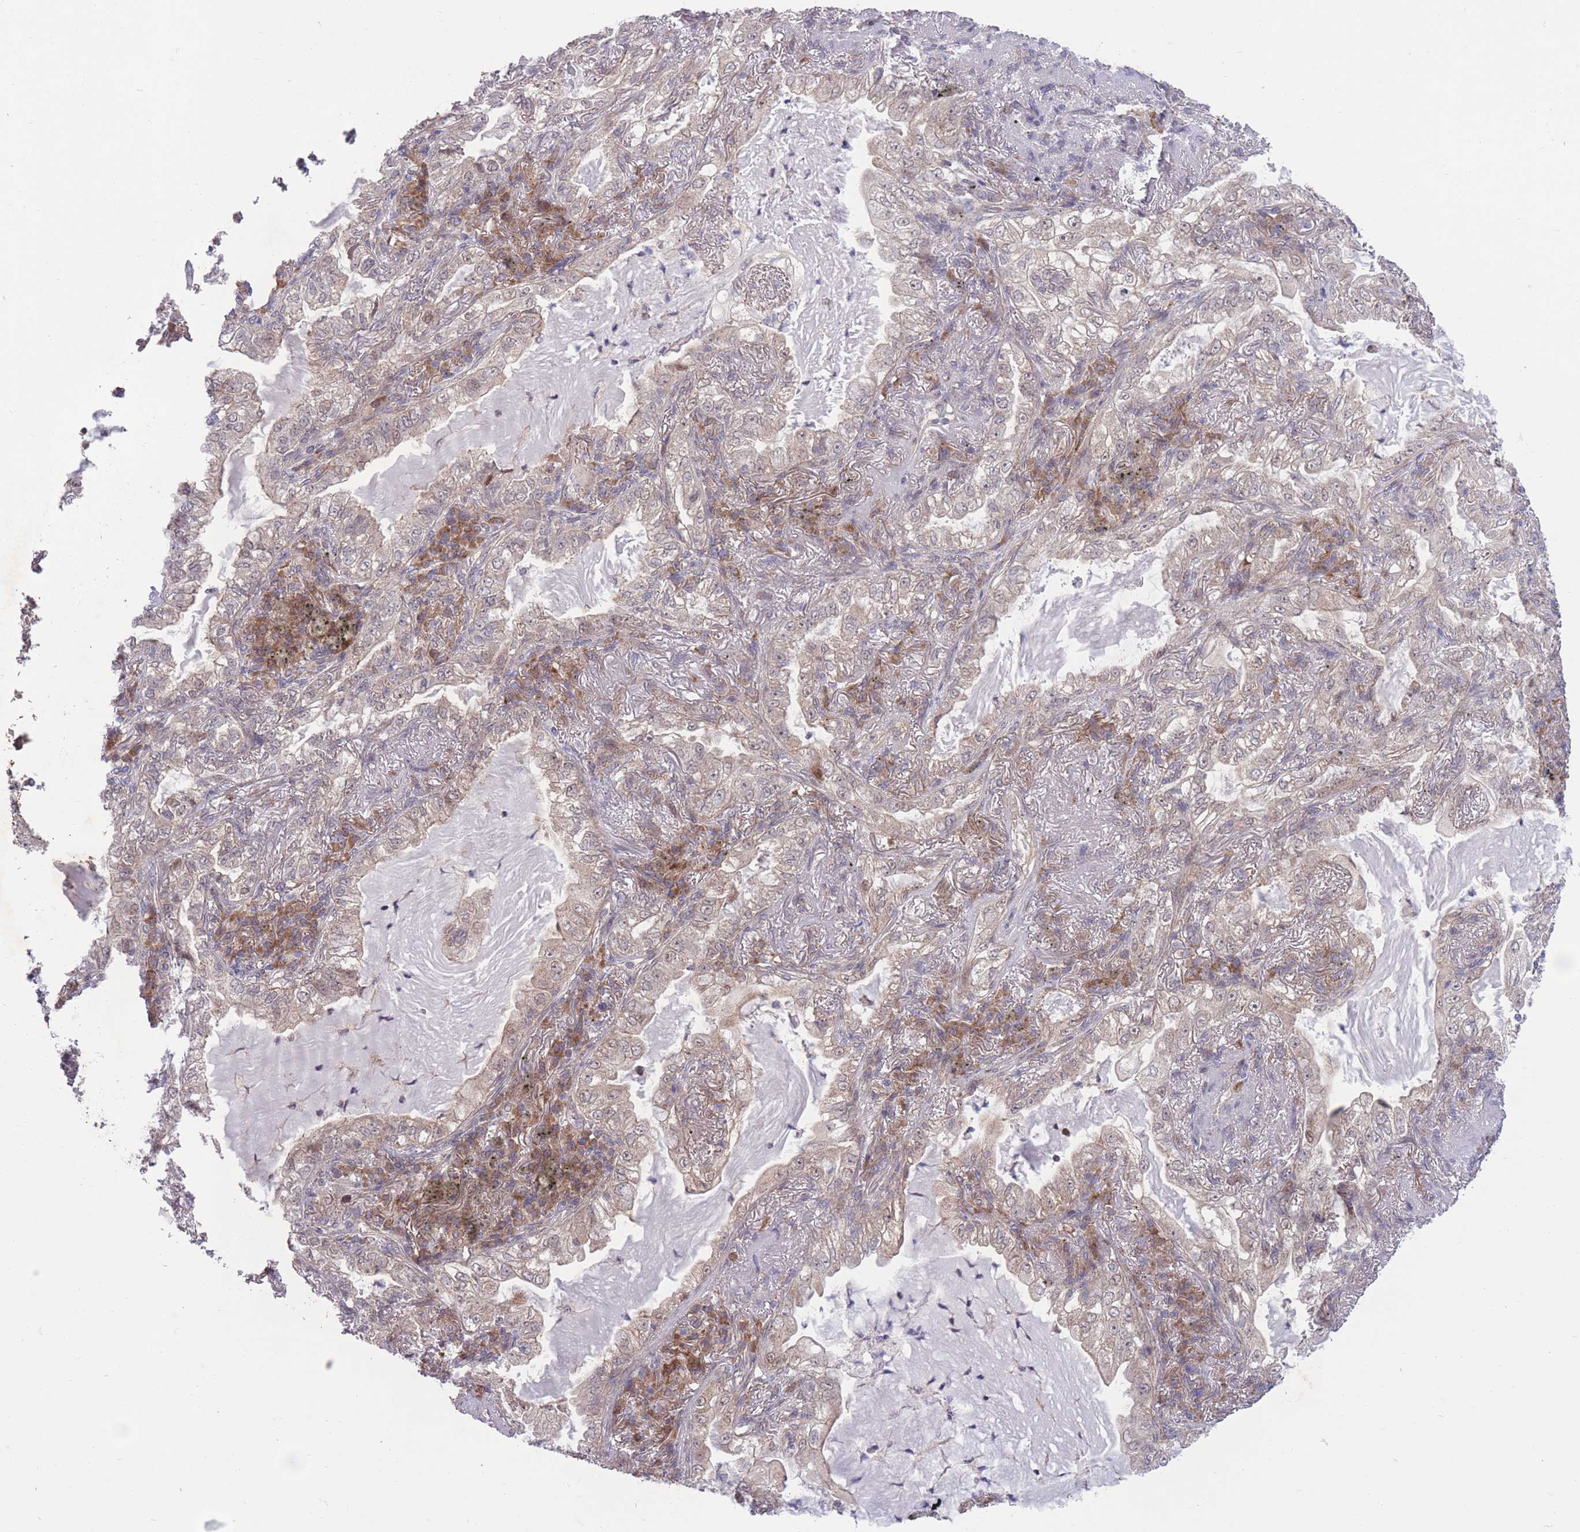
{"staining": {"intensity": "weak", "quantity": "25%-75%", "location": "cytoplasmic/membranous"}, "tissue": "lung cancer", "cell_type": "Tumor cells", "image_type": "cancer", "snomed": [{"axis": "morphology", "description": "Adenocarcinoma, NOS"}, {"axis": "topography", "description": "Lung"}], "caption": "Immunohistochemical staining of adenocarcinoma (lung) reveals weak cytoplasmic/membranous protein staining in approximately 25%-75% of tumor cells.", "gene": "RIC8A", "patient": {"sex": "female", "age": 73}}